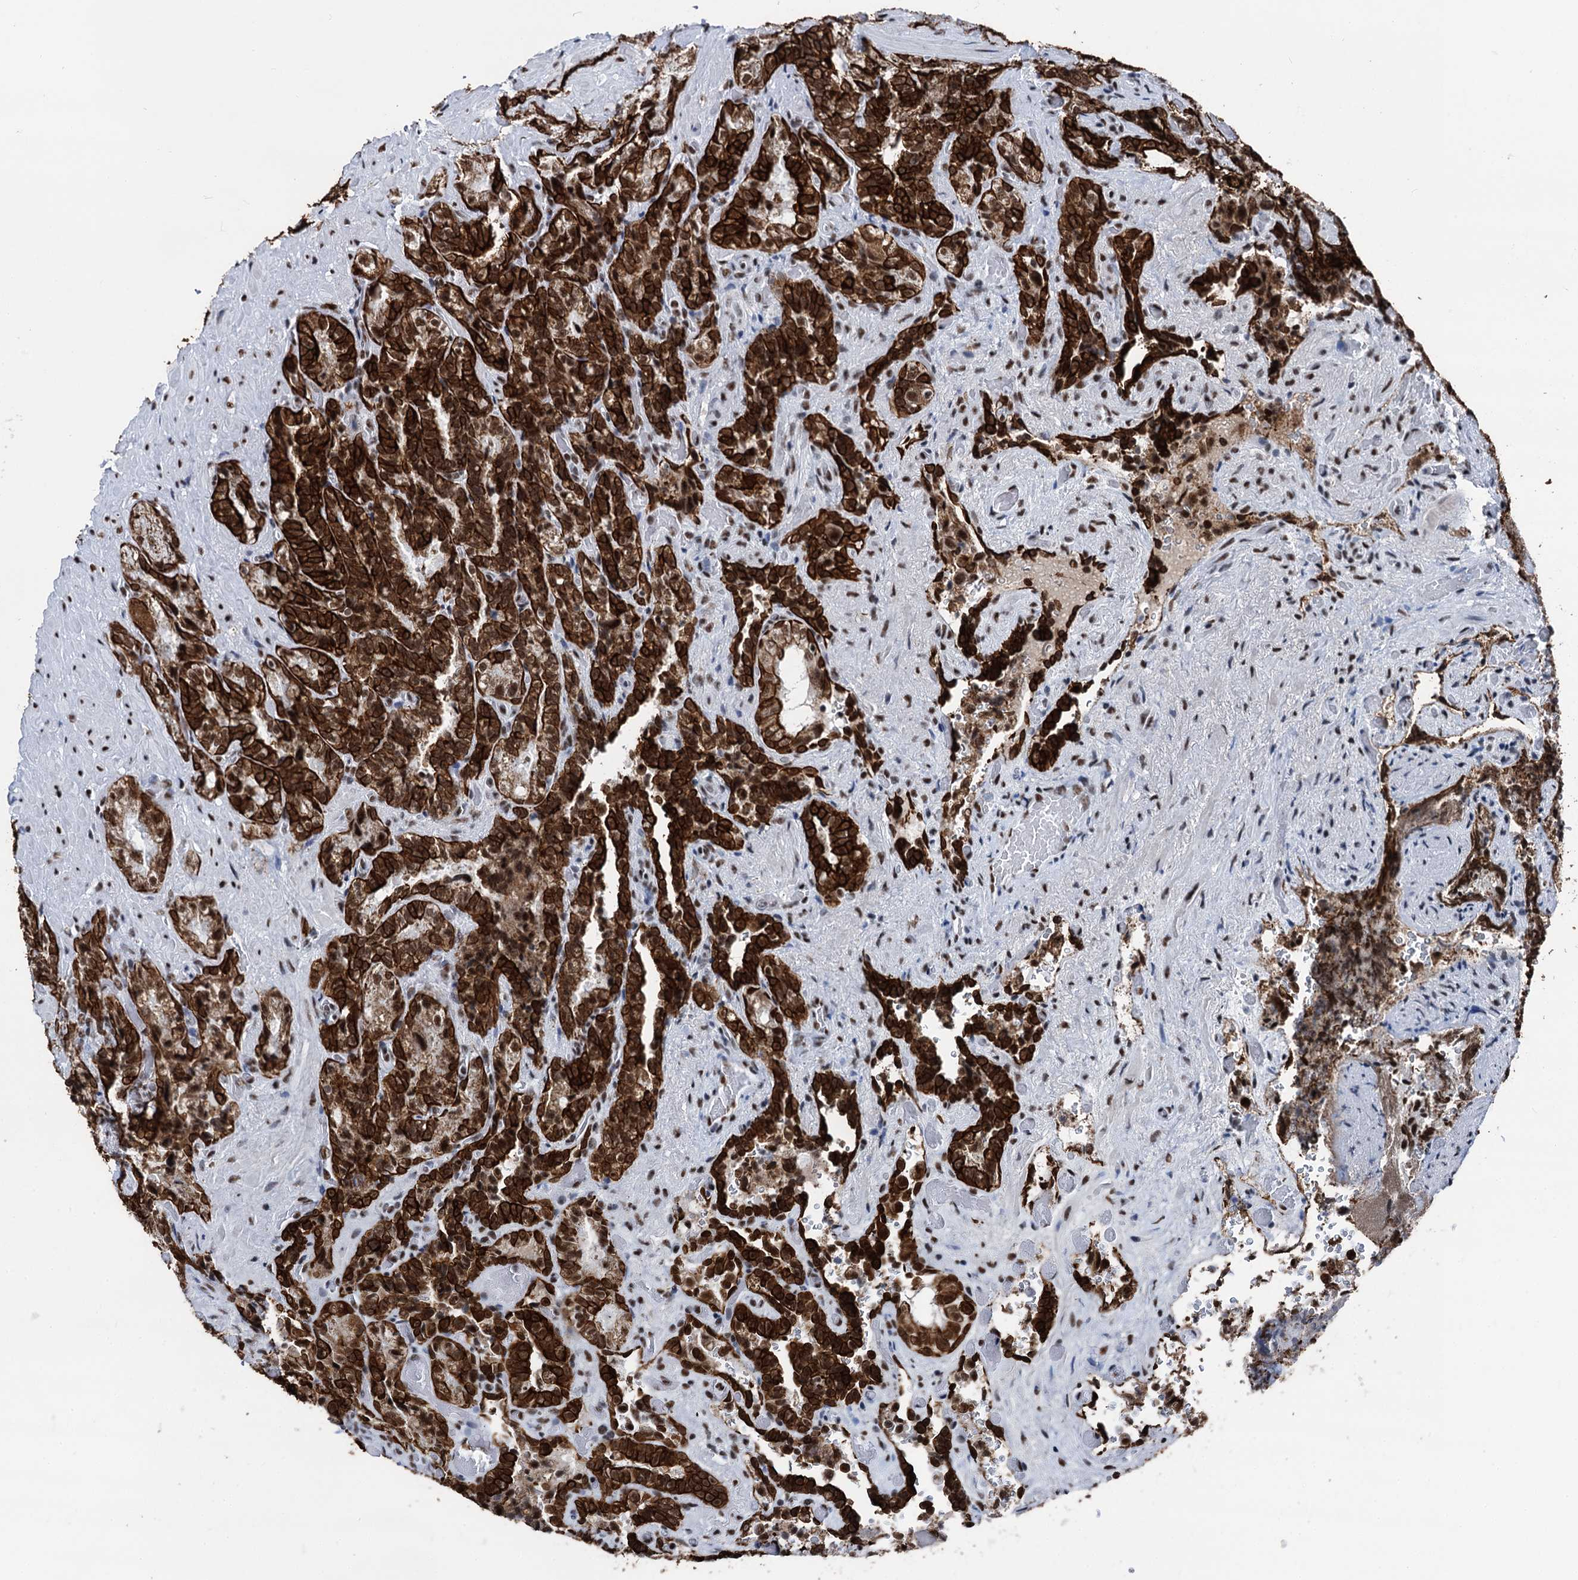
{"staining": {"intensity": "strong", "quantity": ">75%", "location": "cytoplasmic/membranous,nuclear"}, "tissue": "seminal vesicle", "cell_type": "Glandular cells", "image_type": "normal", "snomed": [{"axis": "morphology", "description": "Normal tissue, NOS"}, {"axis": "topography", "description": "Prostate and seminal vesicle, NOS"}, {"axis": "topography", "description": "Prostate"}, {"axis": "topography", "description": "Seminal veicle"}], "caption": "The histopathology image reveals a brown stain indicating the presence of a protein in the cytoplasmic/membranous,nuclear of glandular cells in seminal vesicle. (Stains: DAB in brown, nuclei in blue, Microscopy: brightfield microscopy at high magnification).", "gene": "DDX23", "patient": {"sex": "male", "age": 67}}